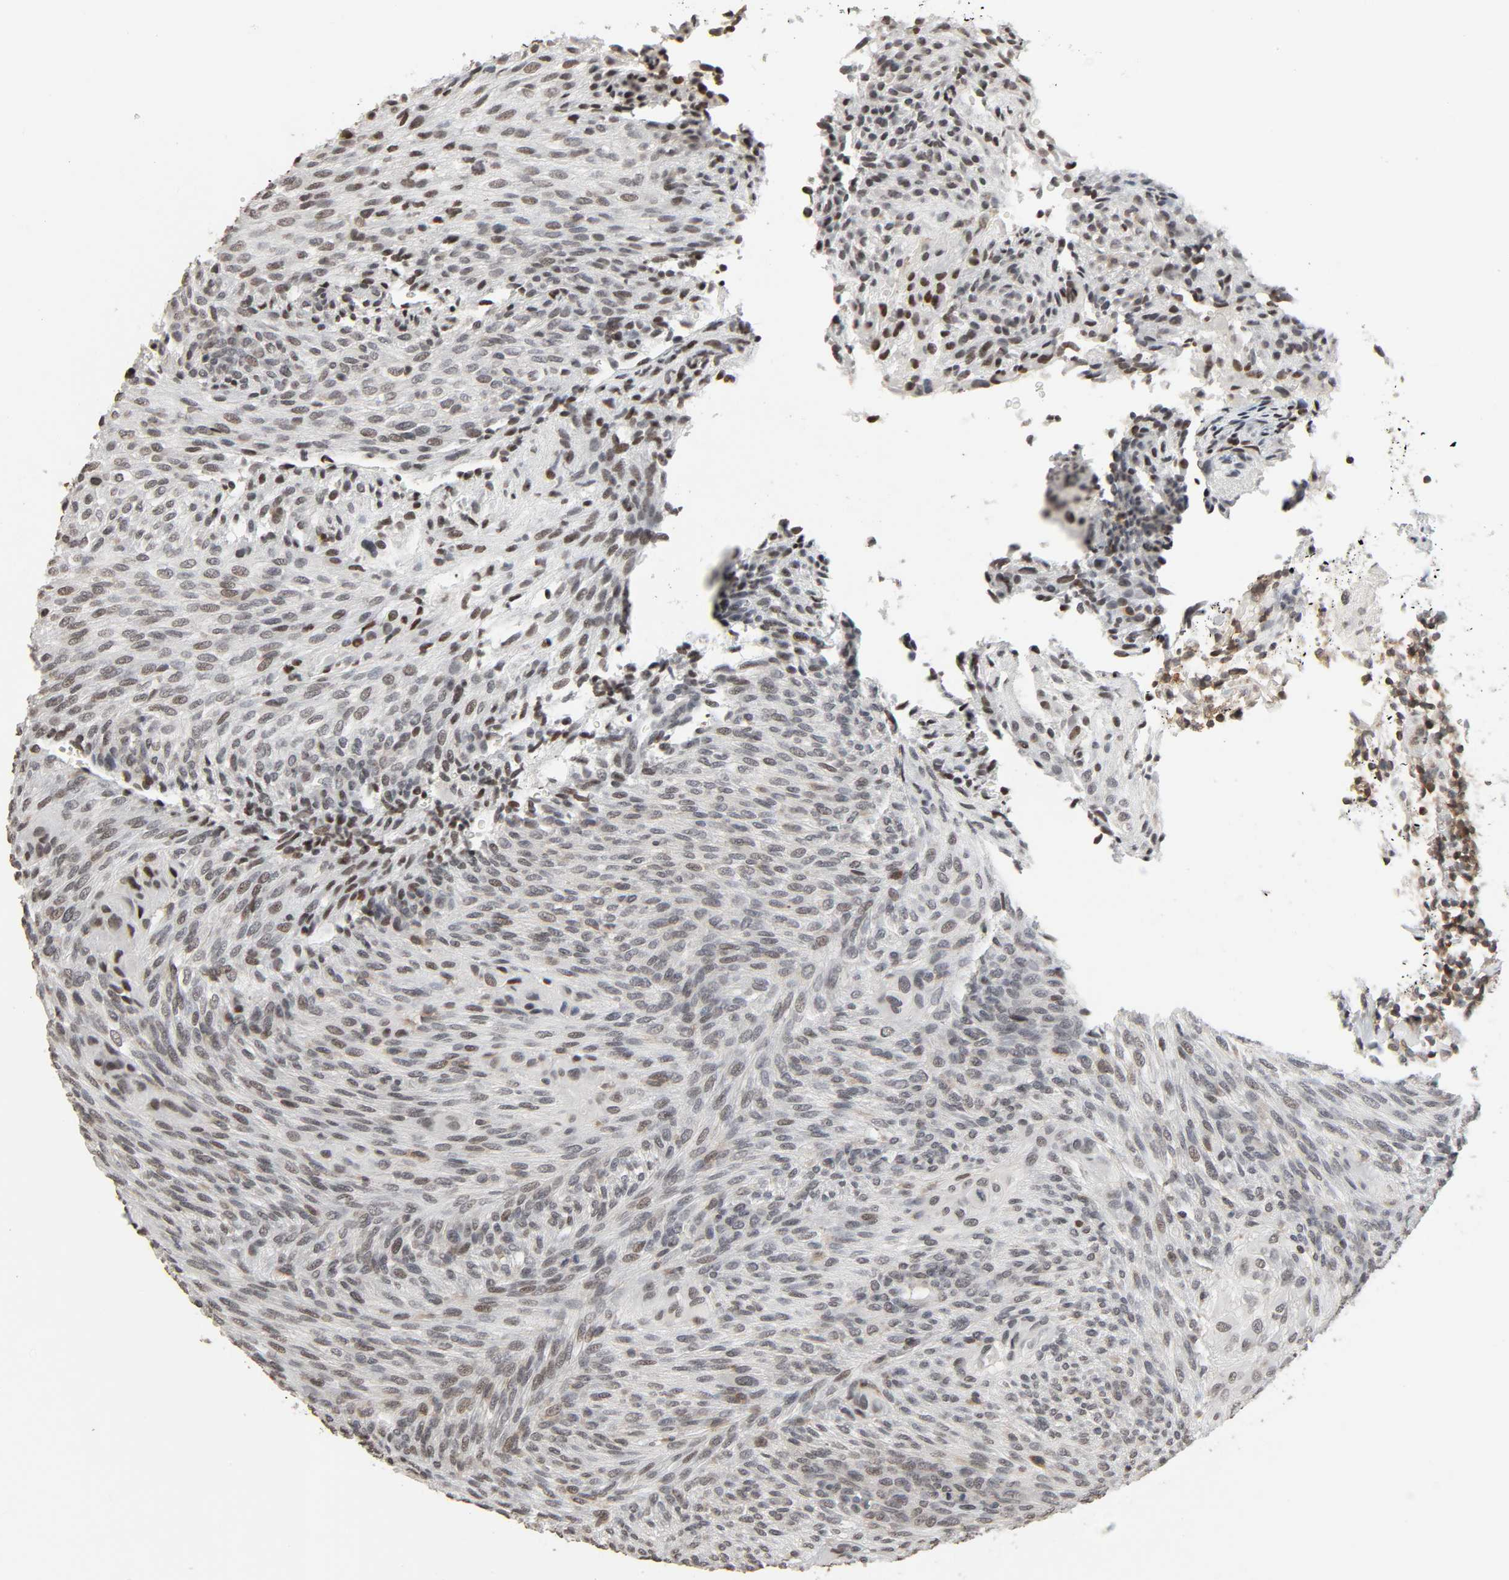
{"staining": {"intensity": "weak", "quantity": "<25%", "location": "nuclear"}, "tissue": "glioma", "cell_type": "Tumor cells", "image_type": "cancer", "snomed": [{"axis": "morphology", "description": "Glioma, malignant, High grade"}, {"axis": "topography", "description": "Cerebral cortex"}], "caption": "The image displays no staining of tumor cells in malignant high-grade glioma.", "gene": "STK4", "patient": {"sex": "female", "age": 55}}